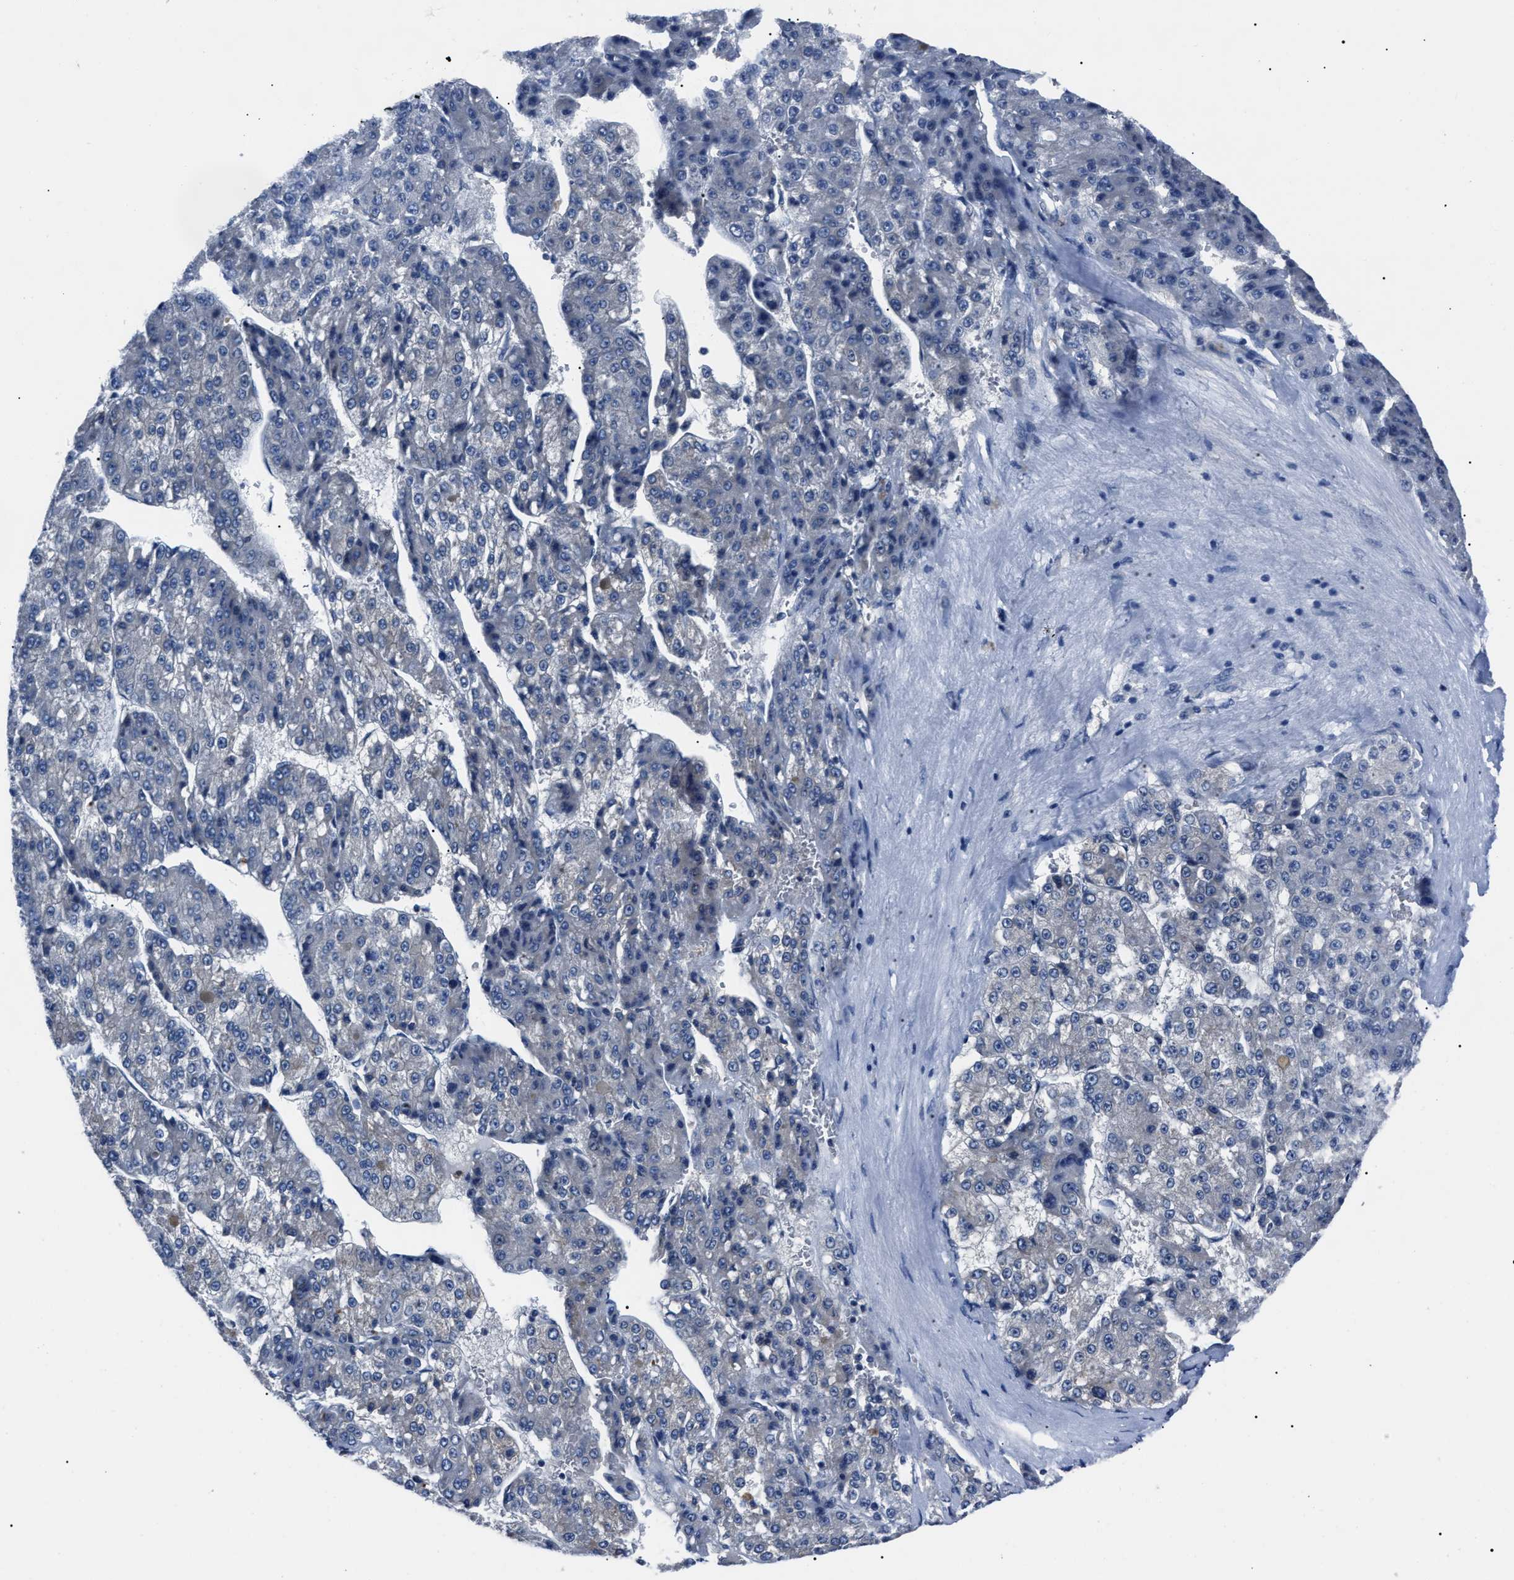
{"staining": {"intensity": "negative", "quantity": "none", "location": "none"}, "tissue": "liver cancer", "cell_type": "Tumor cells", "image_type": "cancer", "snomed": [{"axis": "morphology", "description": "Carcinoma, Hepatocellular, NOS"}, {"axis": "topography", "description": "Liver"}], "caption": "DAB (3,3'-diaminobenzidine) immunohistochemical staining of liver cancer (hepatocellular carcinoma) reveals no significant expression in tumor cells.", "gene": "LRWD1", "patient": {"sex": "female", "age": 73}}